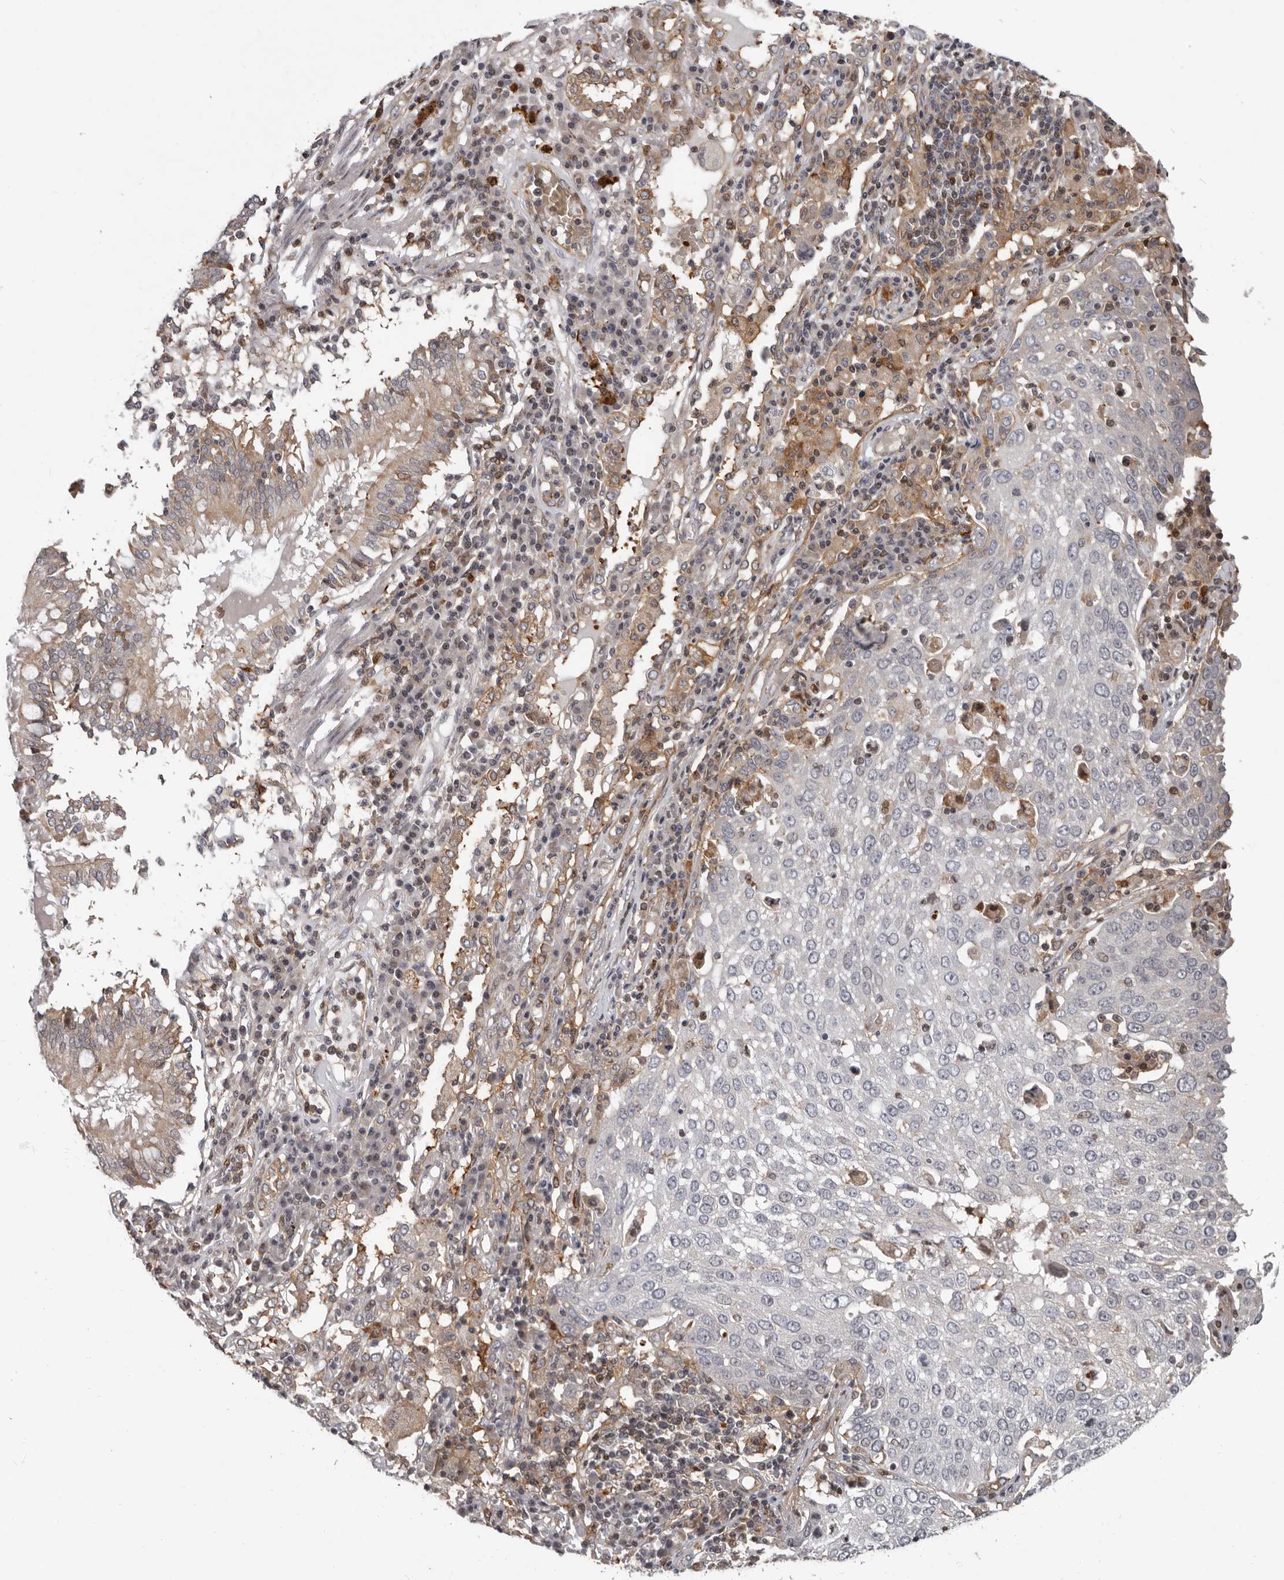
{"staining": {"intensity": "negative", "quantity": "none", "location": "none"}, "tissue": "lung cancer", "cell_type": "Tumor cells", "image_type": "cancer", "snomed": [{"axis": "morphology", "description": "Squamous cell carcinoma, NOS"}, {"axis": "topography", "description": "Lung"}], "caption": "Lung cancer was stained to show a protein in brown. There is no significant staining in tumor cells.", "gene": "FGFR4", "patient": {"sex": "male", "age": 65}}